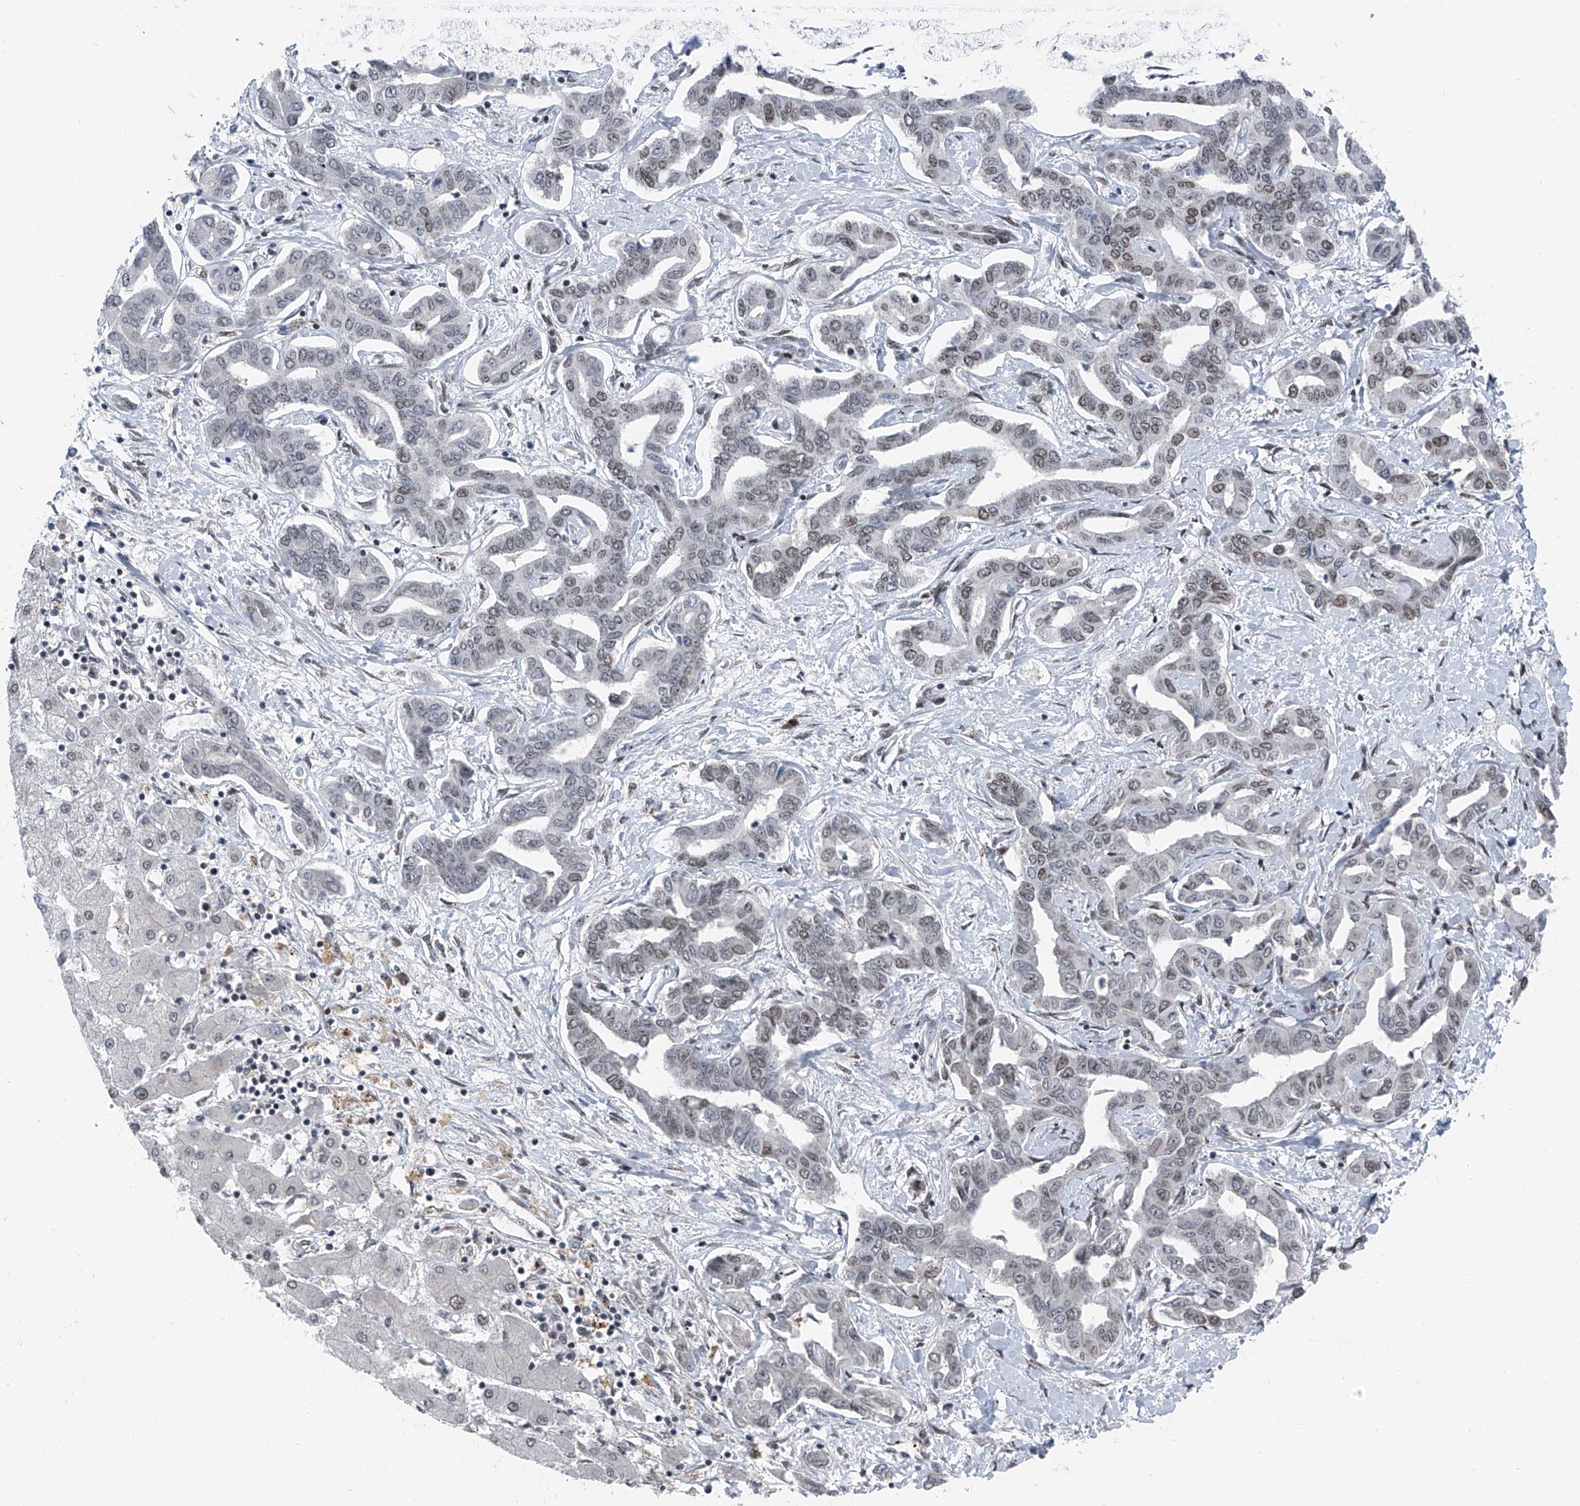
{"staining": {"intensity": "weak", "quantity": "<25%", "location": "nuclear"}, "tissue": "liver cancer", "cell_type": "Tumor cells", "image_type": "cancer", "snomed": [{"axis": "morphology", "description": "Cholangiocarcinoma"}, {"axis": "topography", "description": "Liver"}], "caption": "DAB immunohistochemical staining of liver cholangiocarcinoma shows no significant staining in tumor cells.", "gene": "BMI1", "patient": {"sex": "male", "age": 59}}